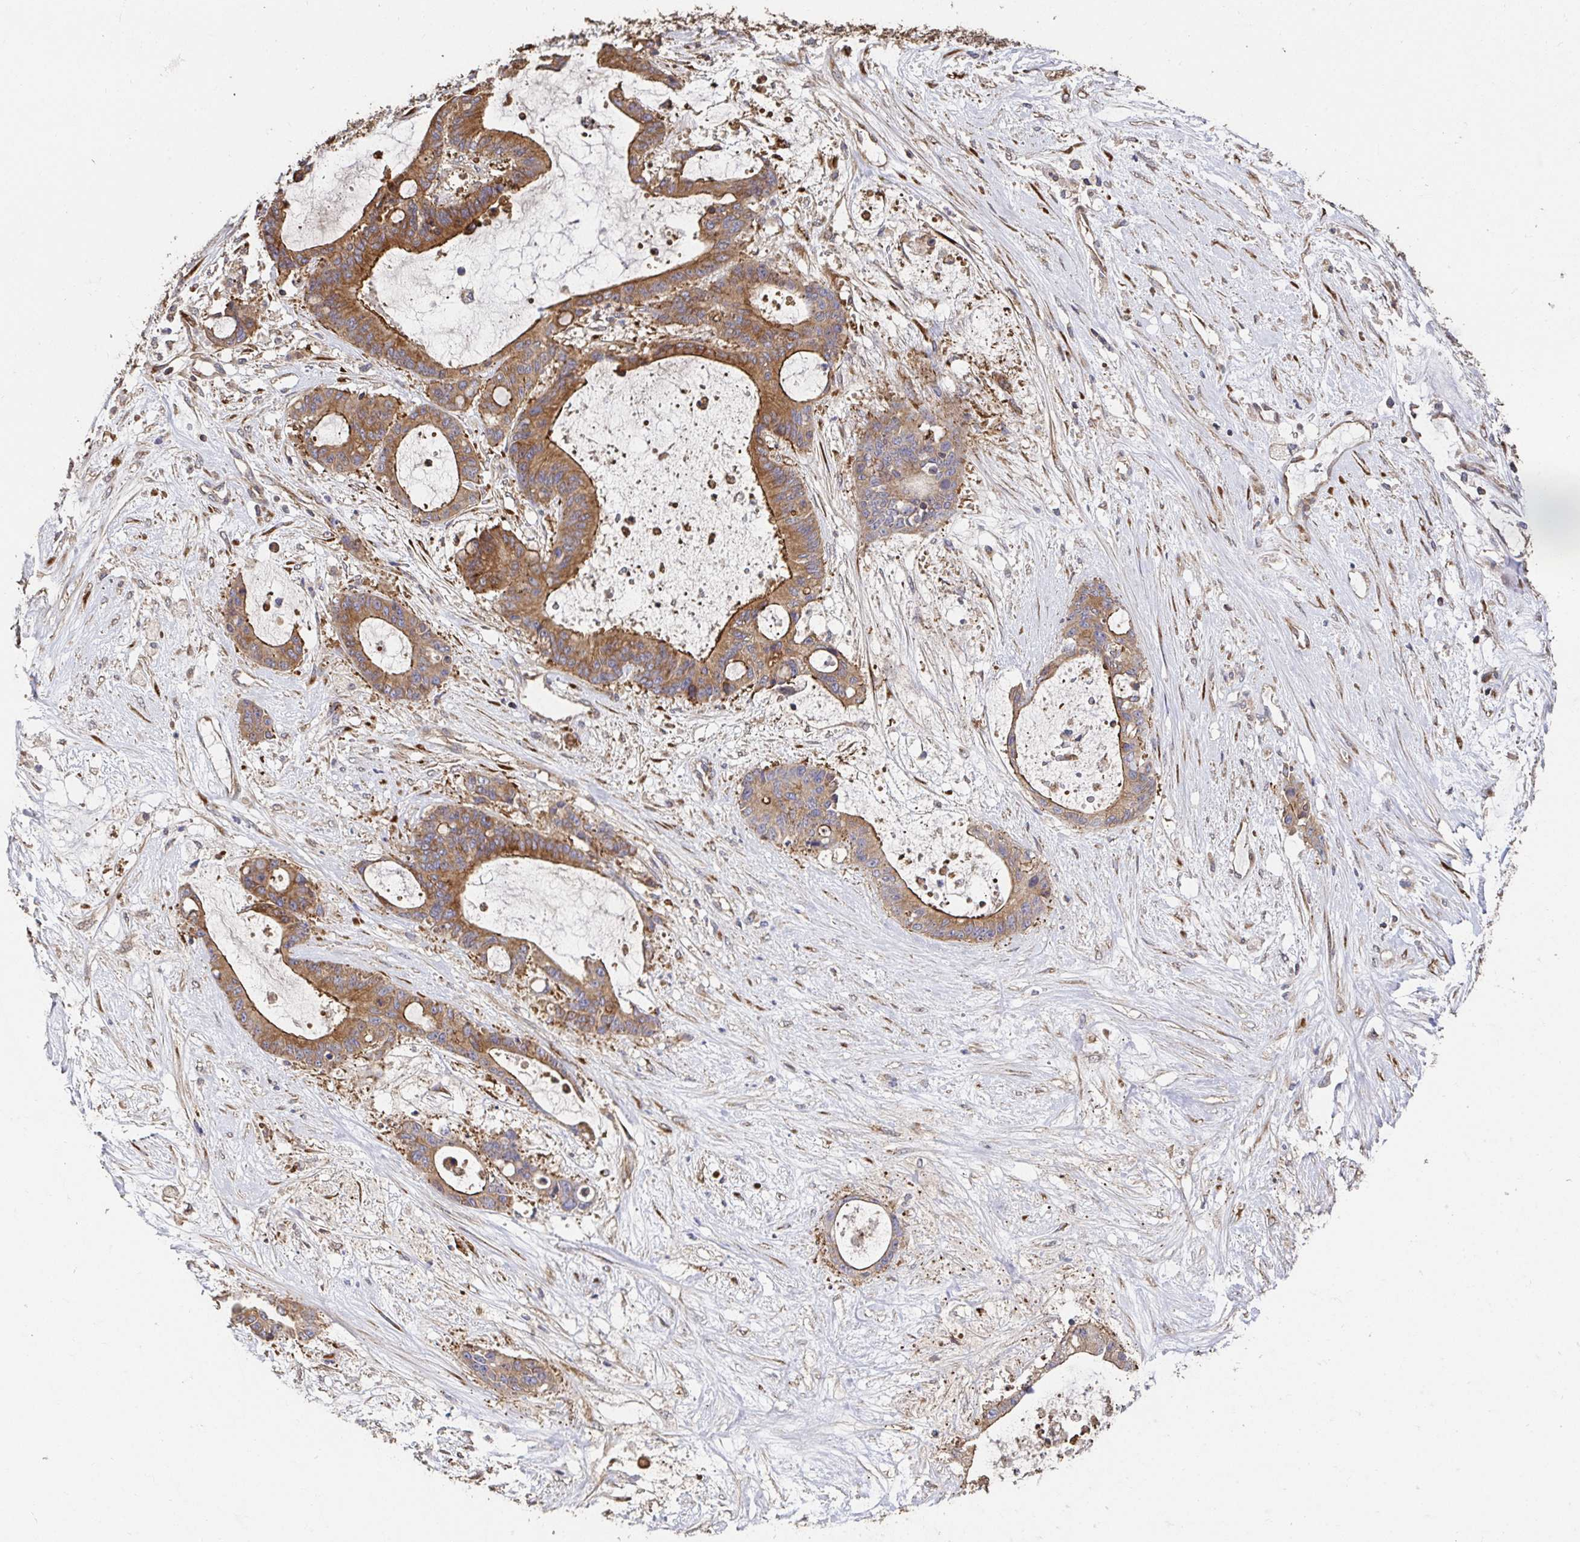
{"staining": {"intensity": "moderate", "quantity": ">75%", "location": "cytoplasmic/membranous"}, "tissue": "liver cancer", "cell_type": "Tumor cells", "image_type": "cancer", "snomed": [{"axis": "morphology", "description": "Normal tissue, NOS"}, {"axis": "morphology", "description": "Cholangiocarcinoma"}, {"axis": "topography", "description": "Liver"}, {"axis": "topography", "description": "Peripheral nerve tissue"}], "caption": "Moderate cytoplasmic/membranous staining for a protein is seen in about >75% of tumor cells of liver cancer (cholangiocarcinoma) using immunohistochemistry (IHC).", "gene": "APBB1", "patient": {"sex": "female", "age": 73}}